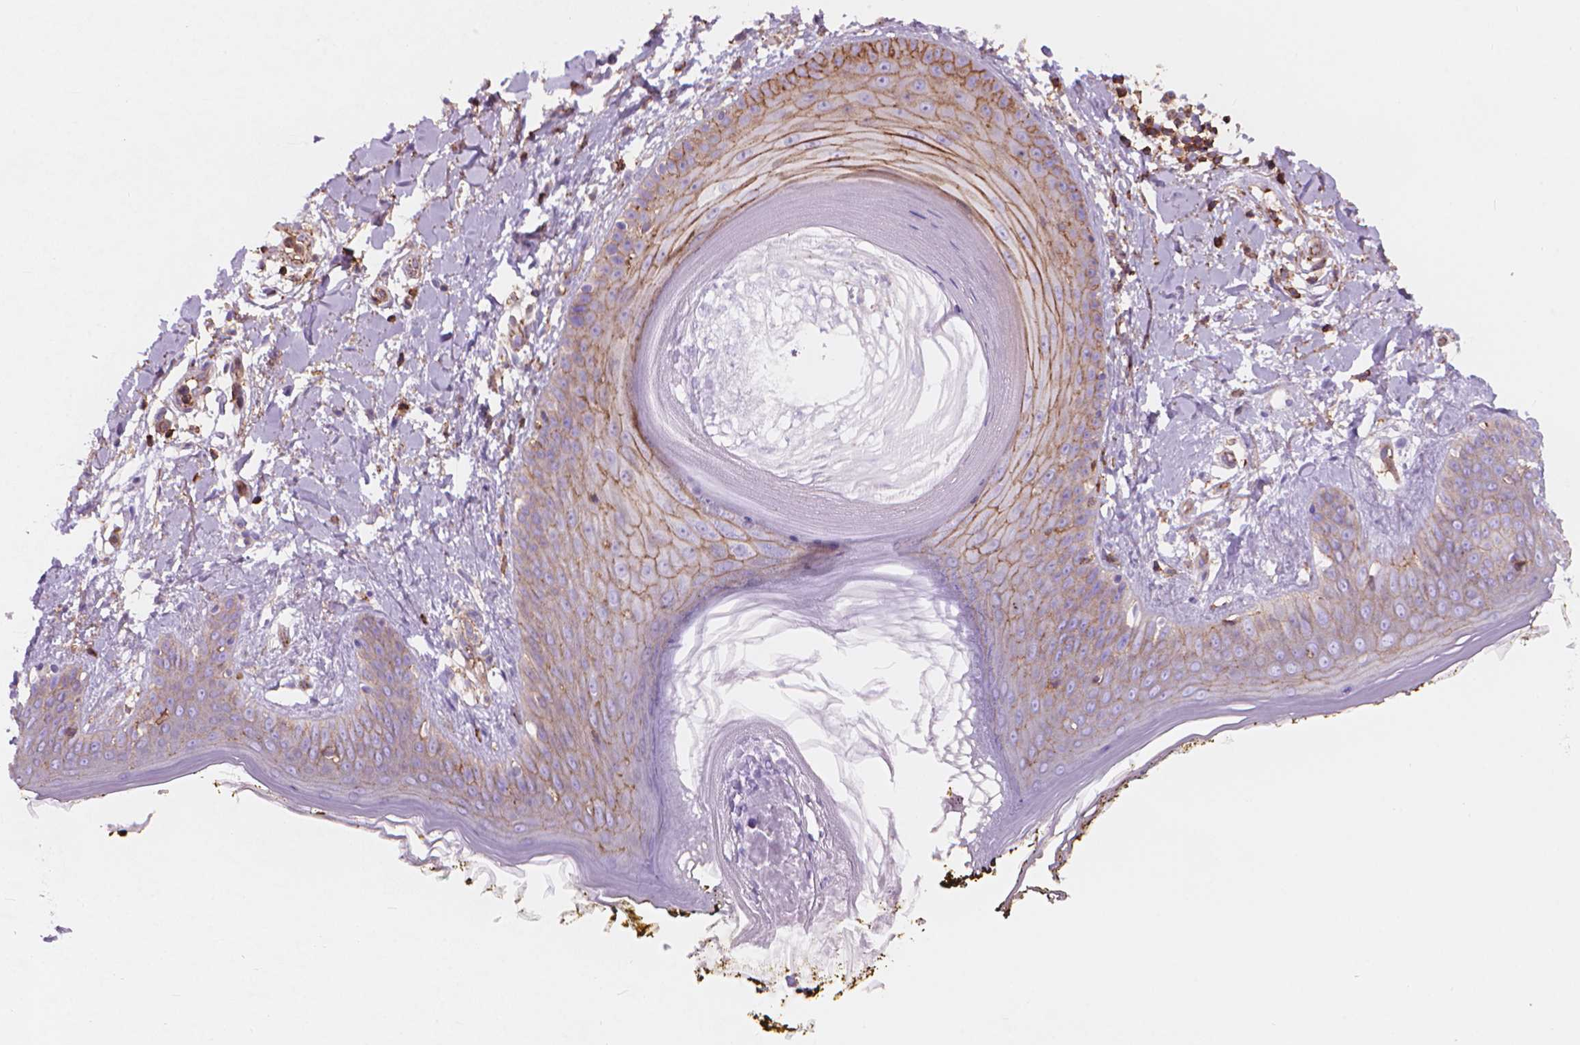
{"staining": {"intensity": "moderate", "quantity": ">75%", "location": "cytoplasmic/membranous"}, "tissue": "skin", "cell_type": "Fibroblasts", "image_type": "normal", "snomed": [{"axis": "morphology", "description": "Normal tissue, NOS"}, {"axis": "topography", "description": "Skin"}], "caption": "Approximately >75% of fibroblasts in normal human skin demonstrate moderate cytoplasmic/membranous protein expression as visualized by brown immunohistochemical staining.", "gene": "PATJ", "patient": {"sex": "female", "age": 34}}